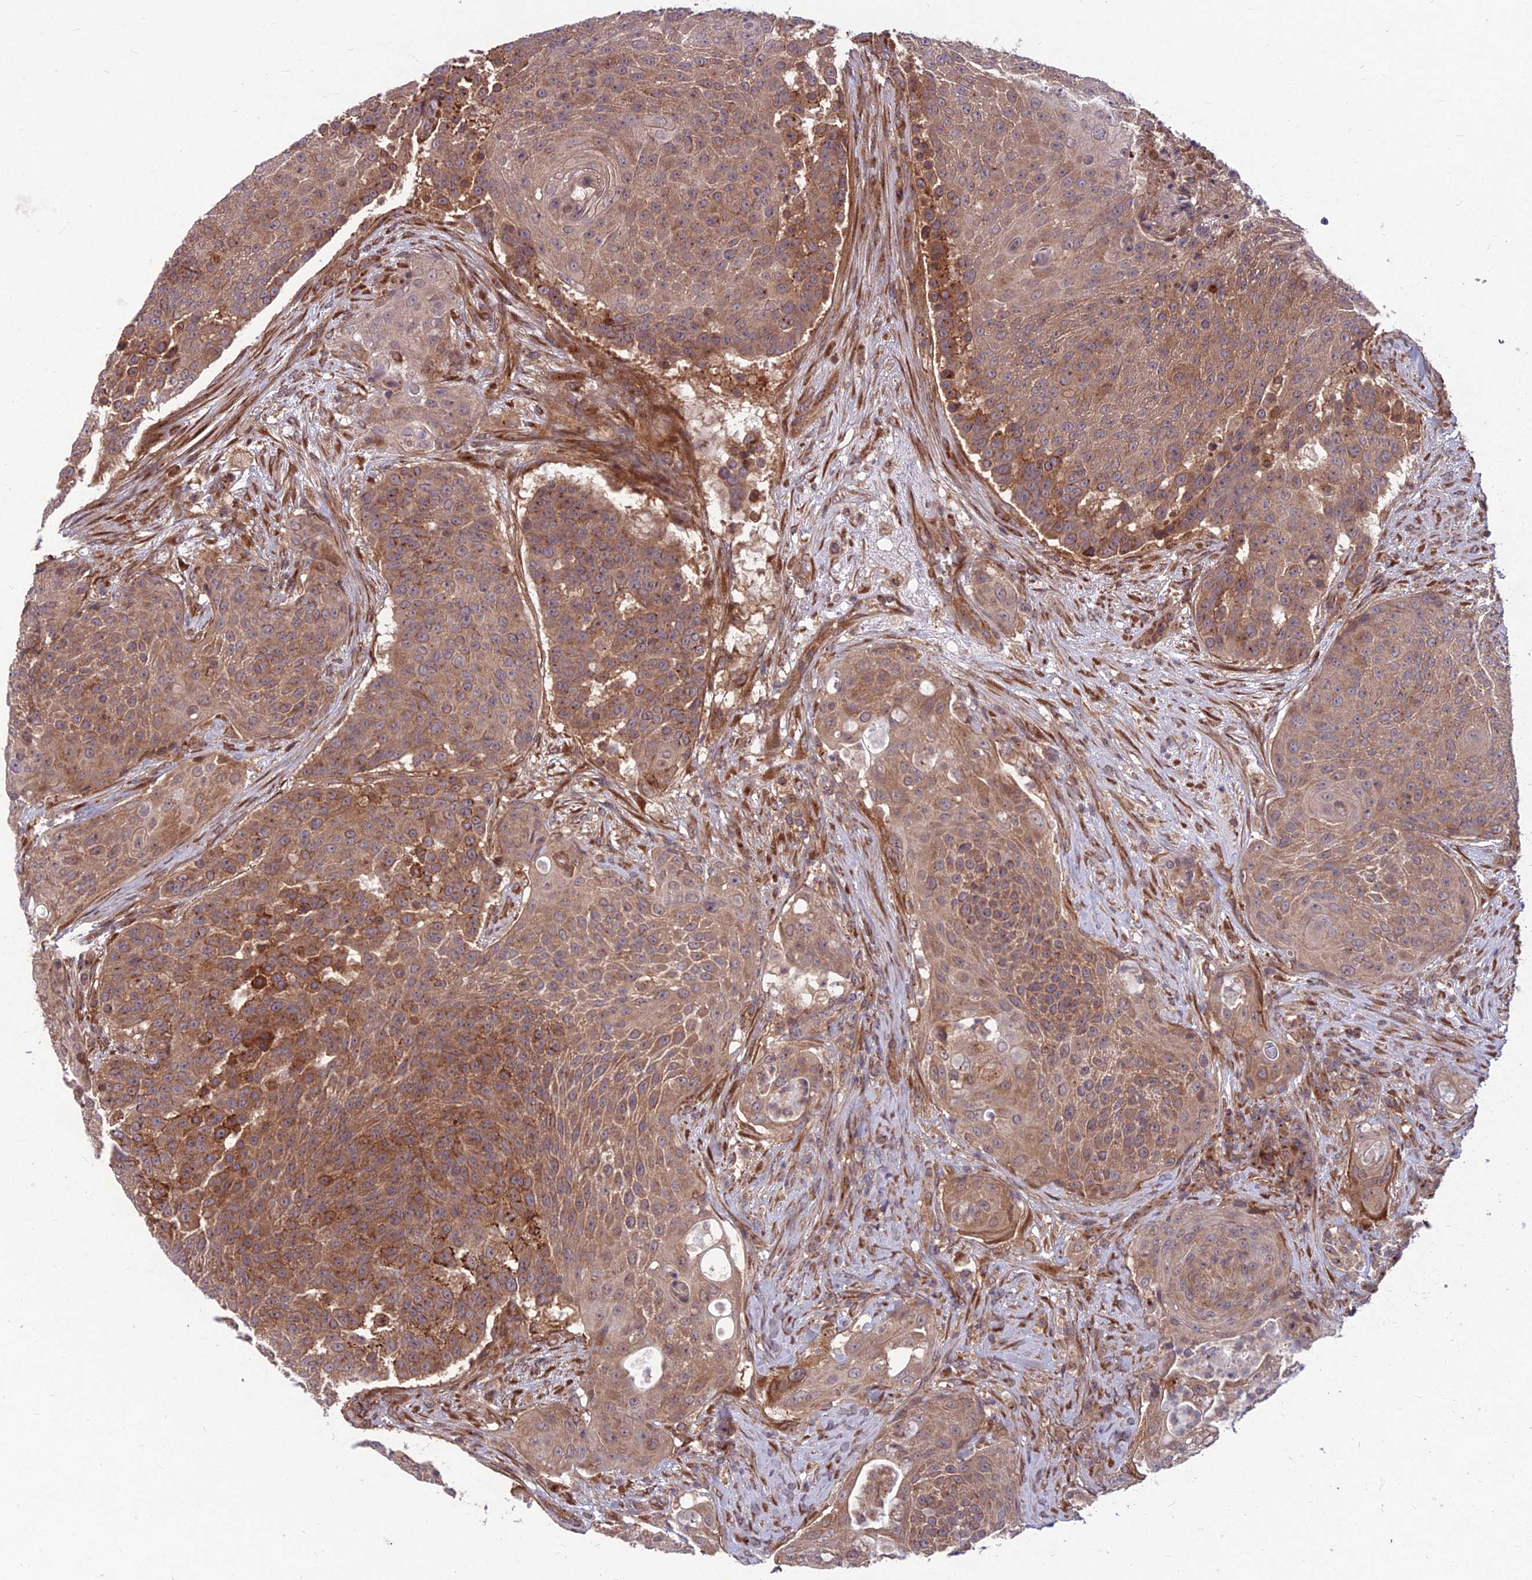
{"staining": {"intensity": "moderate", "quantity": ">75%", "location": "cytoplasmic/membranous"}, "tissue": "urothelial cancer", "cell_type": "Tumor cells", "image_type": "cancer", "snomed": [{"axis": "morphology", "description": "Urothelial carcinoma, High grade"}, {"axis": "topography", "description": "Urinary bladder"}], "caption": "High-grade urothelial carcinoma stained with a protein marker shows moderate staining in tumor cells.", "gene": "MFSD8", "patient": {"sex": "female", "age": 63}}